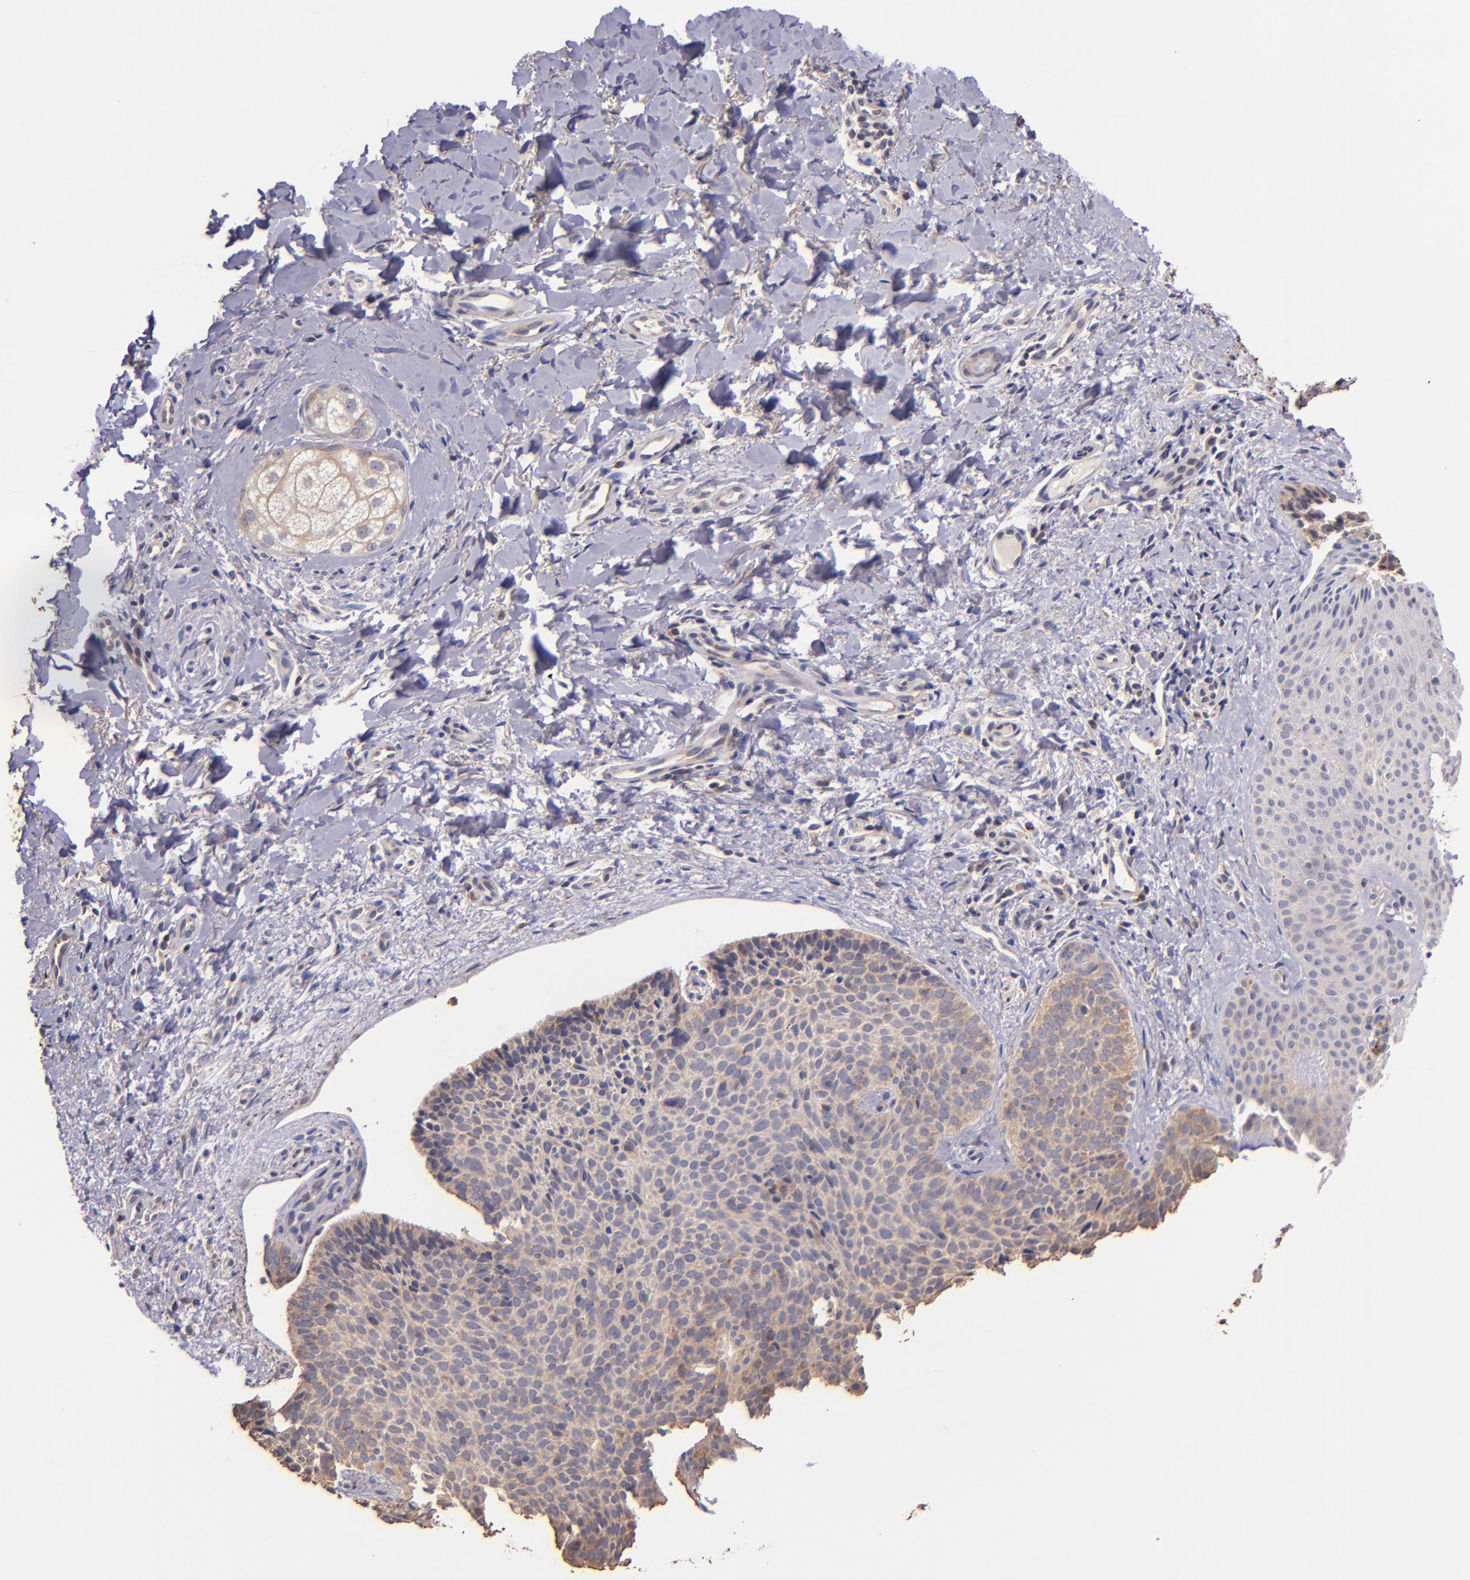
{"staining": {"intensity": "weak", "quantity": ">75%", "location": "cytoplasmic/membranous"}, "tissue": "skin cancer", "cell_type": "Tumor cells", "image_type": "cancer", "snomed": [{"axis": "morphology", "description": "Basal cell carcinoma"}, {"axis": "topography", "description": "Skin"}], "caption": "Human skin cancer stained with a protein marker exhibits weak staining in tumor cells.", "gene": "SHC1", "patient": {"sex": "female", "age": 78}}